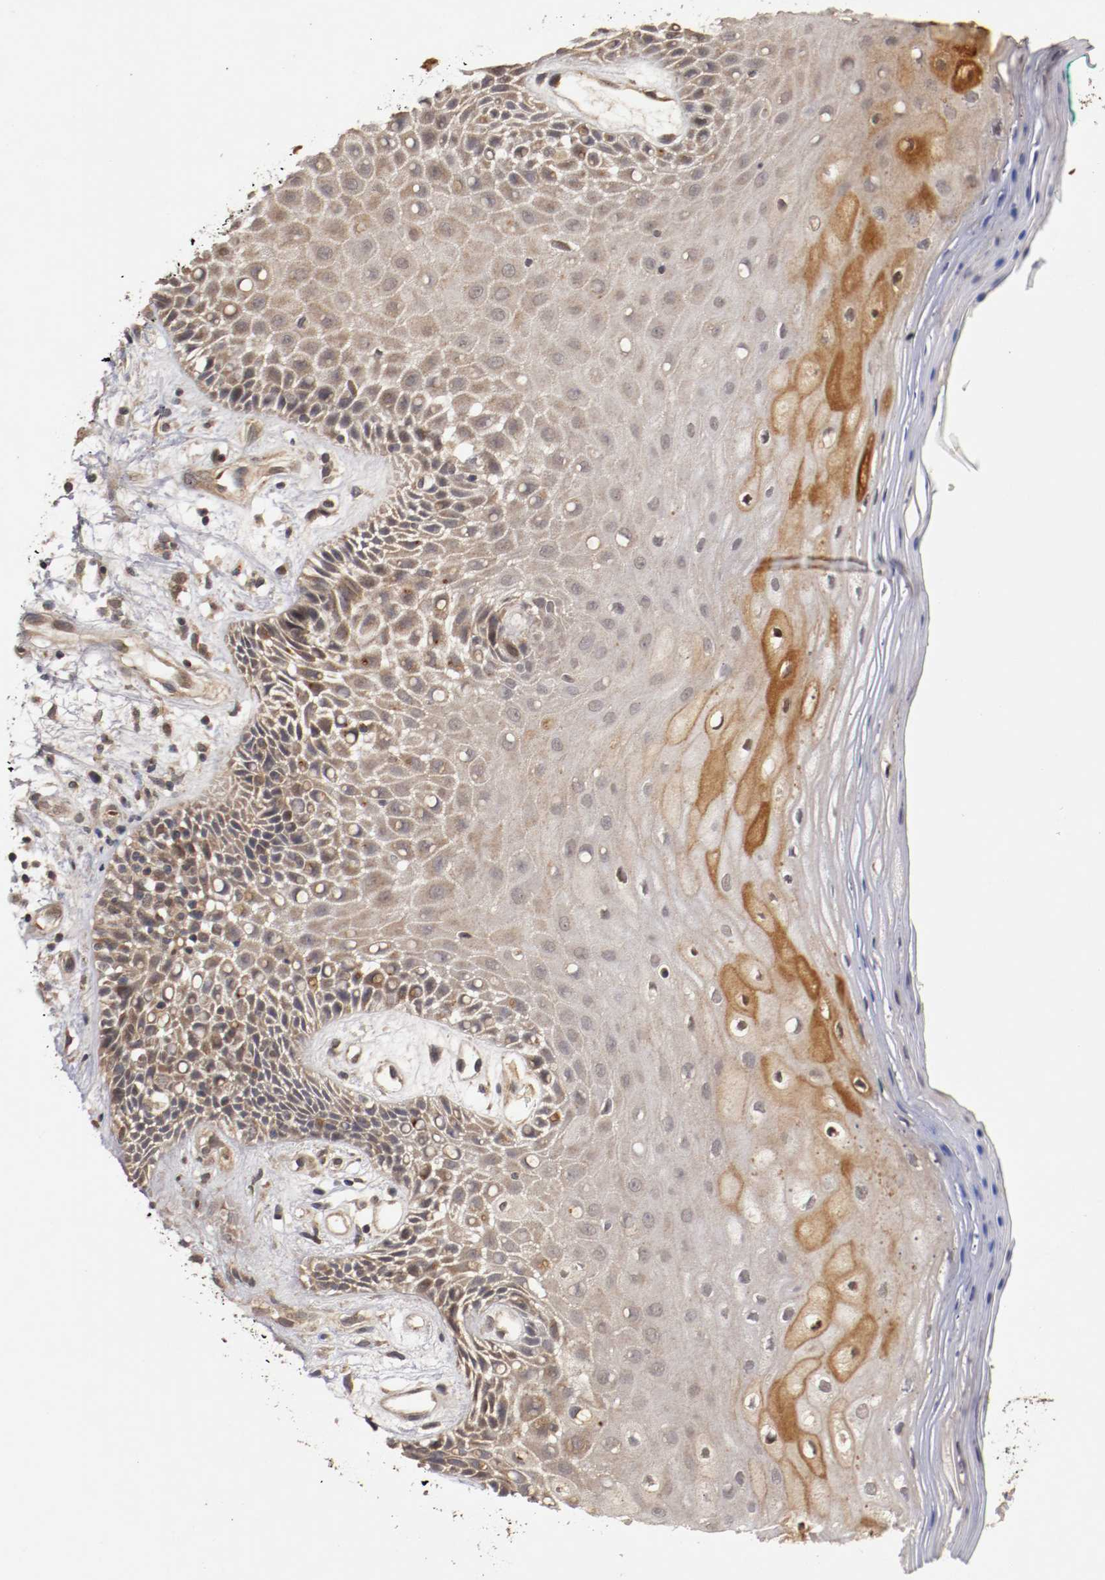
{"staining": {"intensity": "moderate", "quantity": "25%-75%", "location": "cytoplasmic/membranous,nuclear"}, "tissue": "oral mucosa", "cell_type": "Squamous epithelial cells", "image_type": "normal", "snomed": [{"axis": "morphology", "description": "Normal tissue, NOS"}, {"axis": "morphology", "description": "Squamous cell carcinoma, NOS"}, {"axis": "topography", "description": "Skeletal muscle"}, {"axis": "topography", "description": "Oral tissue"}, {"axis": "topography", "description": "Head-Neck"}], "caption": "The immunohistochemical stain highlights moderate cytoplasmic/membranous,nuclear positivity in squamous epithelial cells of benign oral mucosa. The staining was performed using DAB (3,3'-diaminobenzidine) to visualize the protein expression in brown, while the nuclei were stained in blue with hematoxylin (Magnification: 20x).", "gene": "TNFRSF1B", "patient": {"sex": "female", "age": 84}}